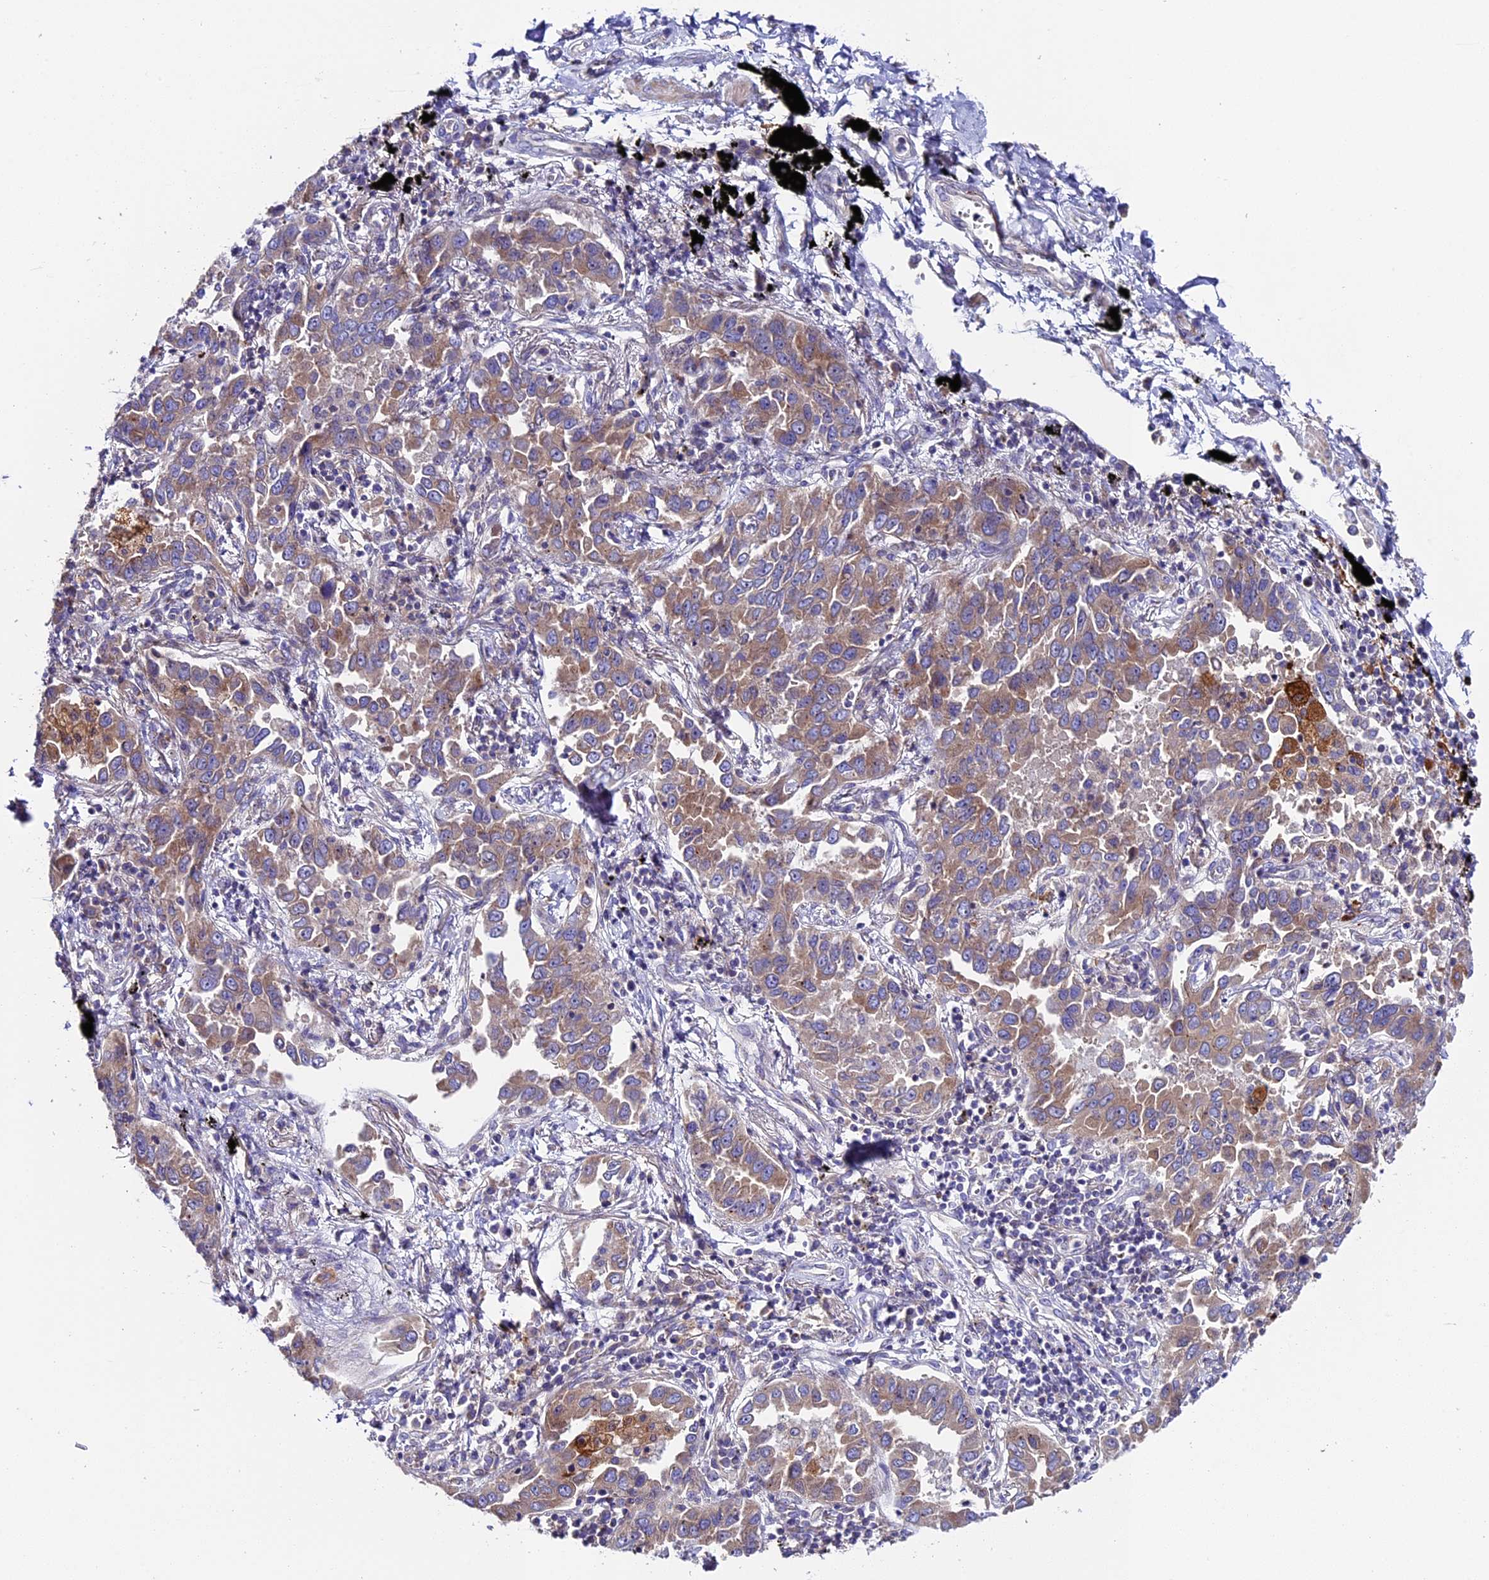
{"staining": {"intensity": "moderate", "quantity": ">75%", "location": "cytoplasmic/membranous"}, "tissue": "lung cancer", "cell_type": "Tumor cells", "image_type": "cancer", "snomed": [{"axis": "morphology", "description": "Adenocarcinoma, NOS"}, {"axis": "topography", "description": "Lung"}], "caption": "Lung cancer was stained to show a protein in brown. There is medium levels of moderate cytoplasmic/membranous expression in about >75% of tumor cells.", "gene": "PIGU", "patient": {"sex": "male", "age": 67}}